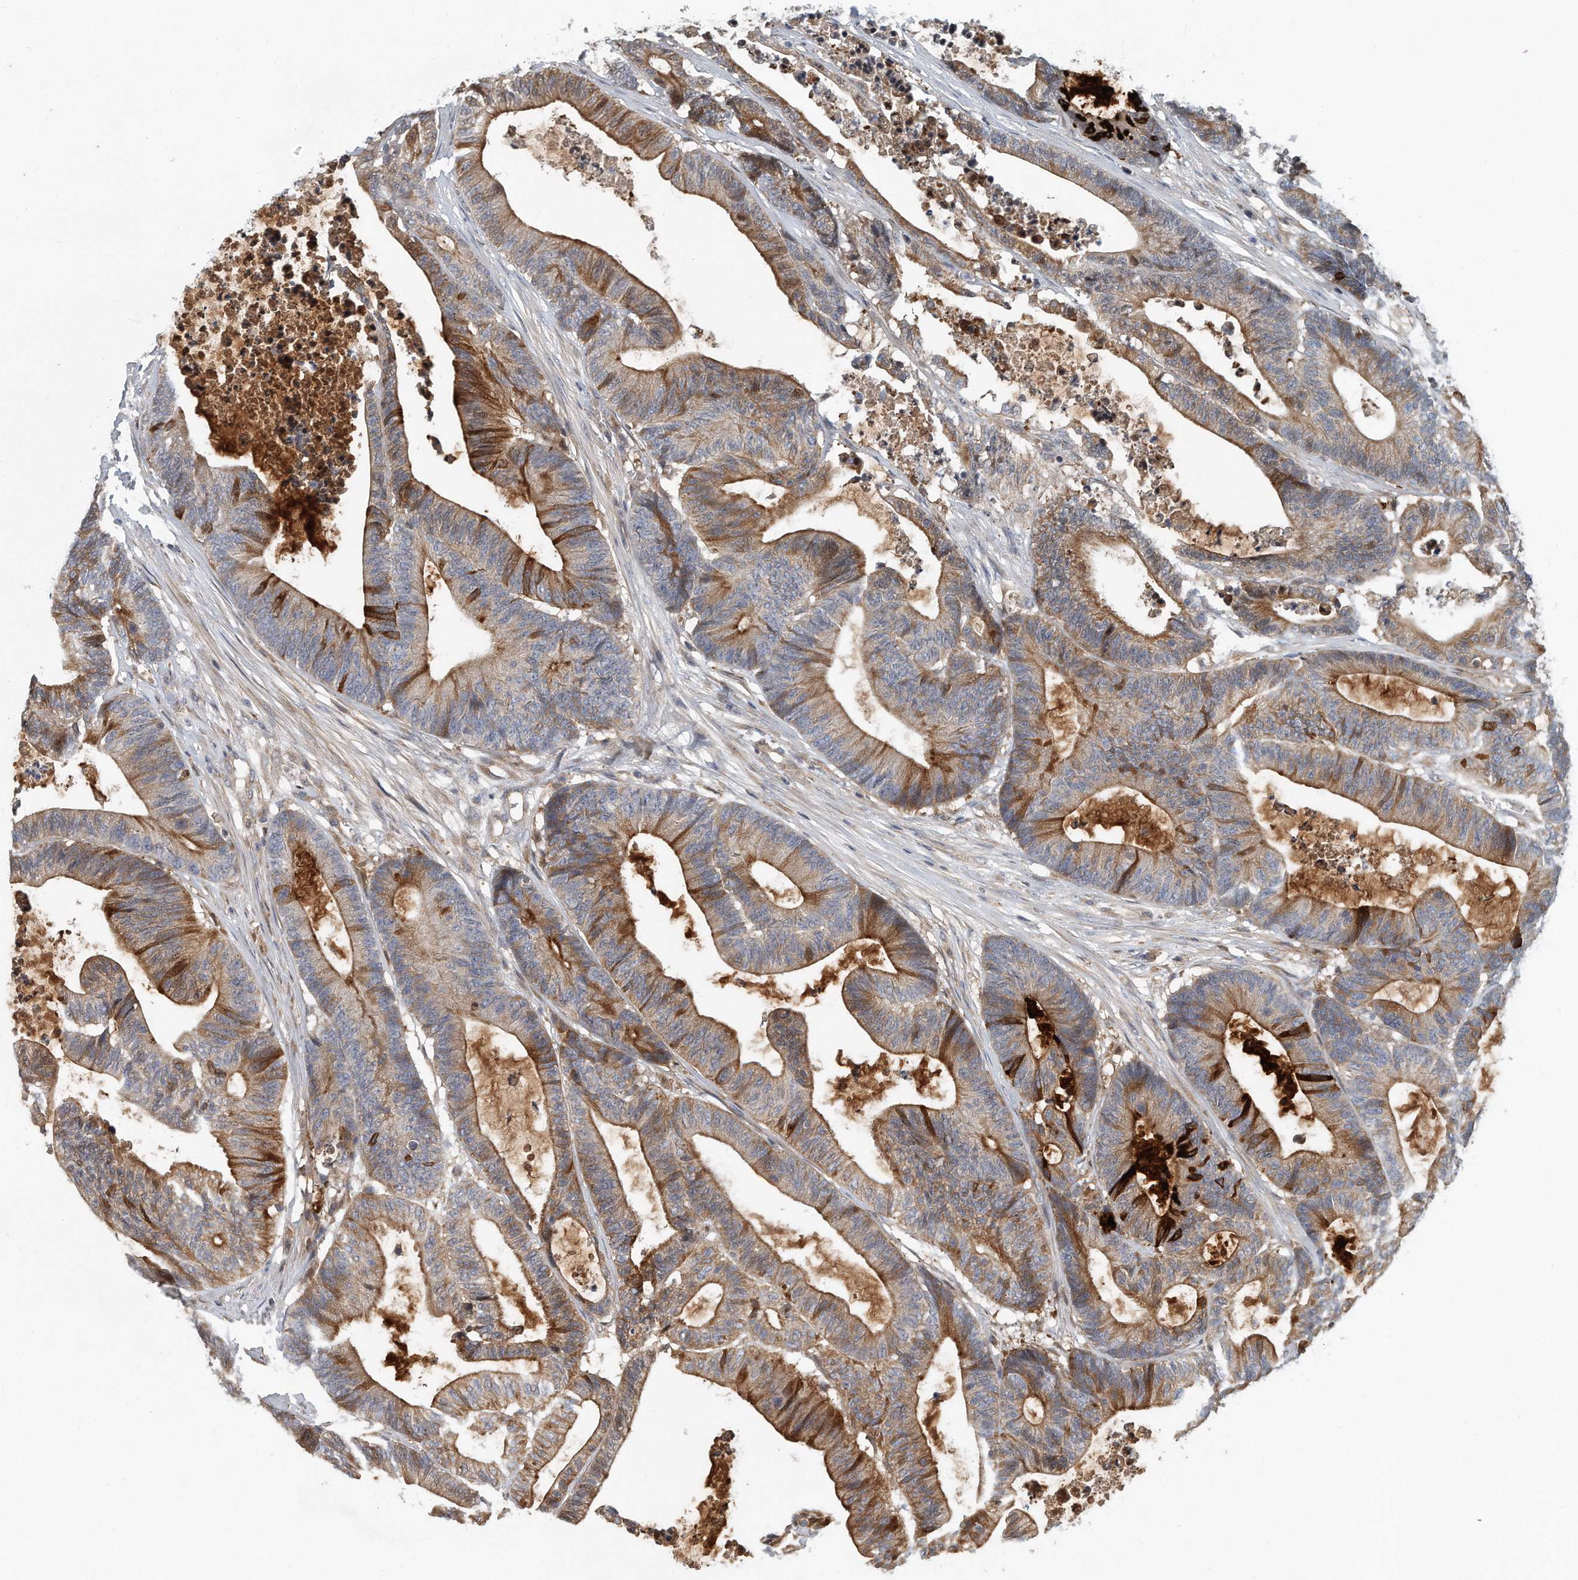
{"staining": {"intensity": "moderate", "quantity": ">75%", "location": "cytoplasmic/membranous"}, "tissue": "colorectal cancer", "cell_type": "Tumor cells", "image_type": "cancer", "snomed": [{"axis": "morphology", "description": "Adenocarcinoma, NOS"}, {"axis": "topography", "description": "Colon"}], "caption": "This is a histology image of immunohistochemistry (IHC) staining of colorectal cancer, which shows moderate expression in the cytoplasmic/membranous of tumor cells.", "gene": "PCDH8", "patient": {"sex": "female", "age": 84}}